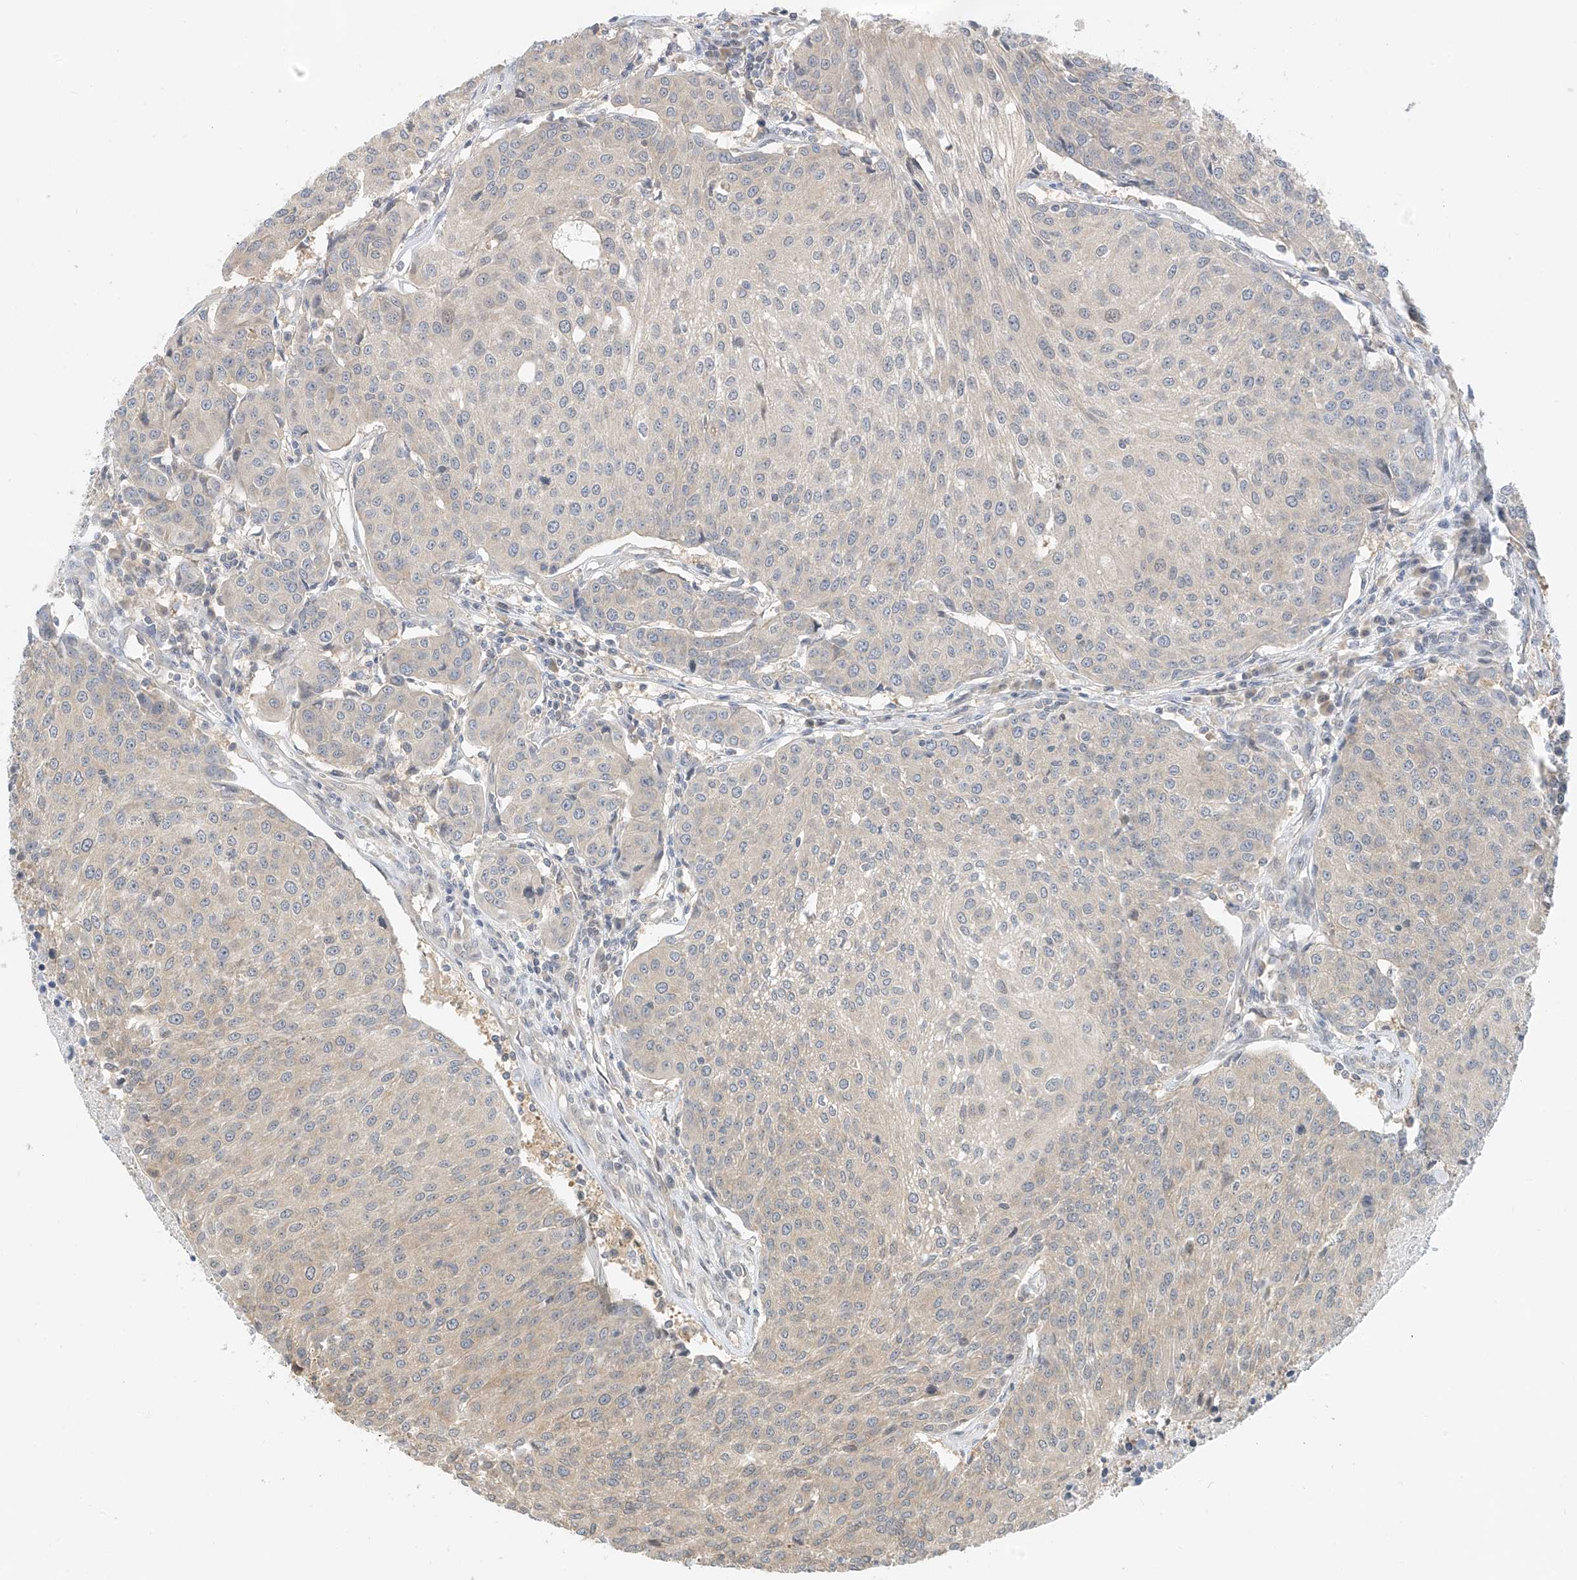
{"staining": {"intensity": "weak", "quantity": "<25%", "location": "cytoplasmic/membranous"}, "tissue": "urothelial cancer", "cell_type": "Tumor cells", "image_type": "cancer", "snomed": [{"axis": "morphology", "description": "Urothelial carcinoma, High grade"}, {"axis": "topography", "description": "Urinary bladder"}], "caption": "This is an immunohistochemistry photomicrograph of urothelial cancer. There is no expression in tumor cells.", "gene": "PPA2", "patient": {"sex": "female", "age": 85}}